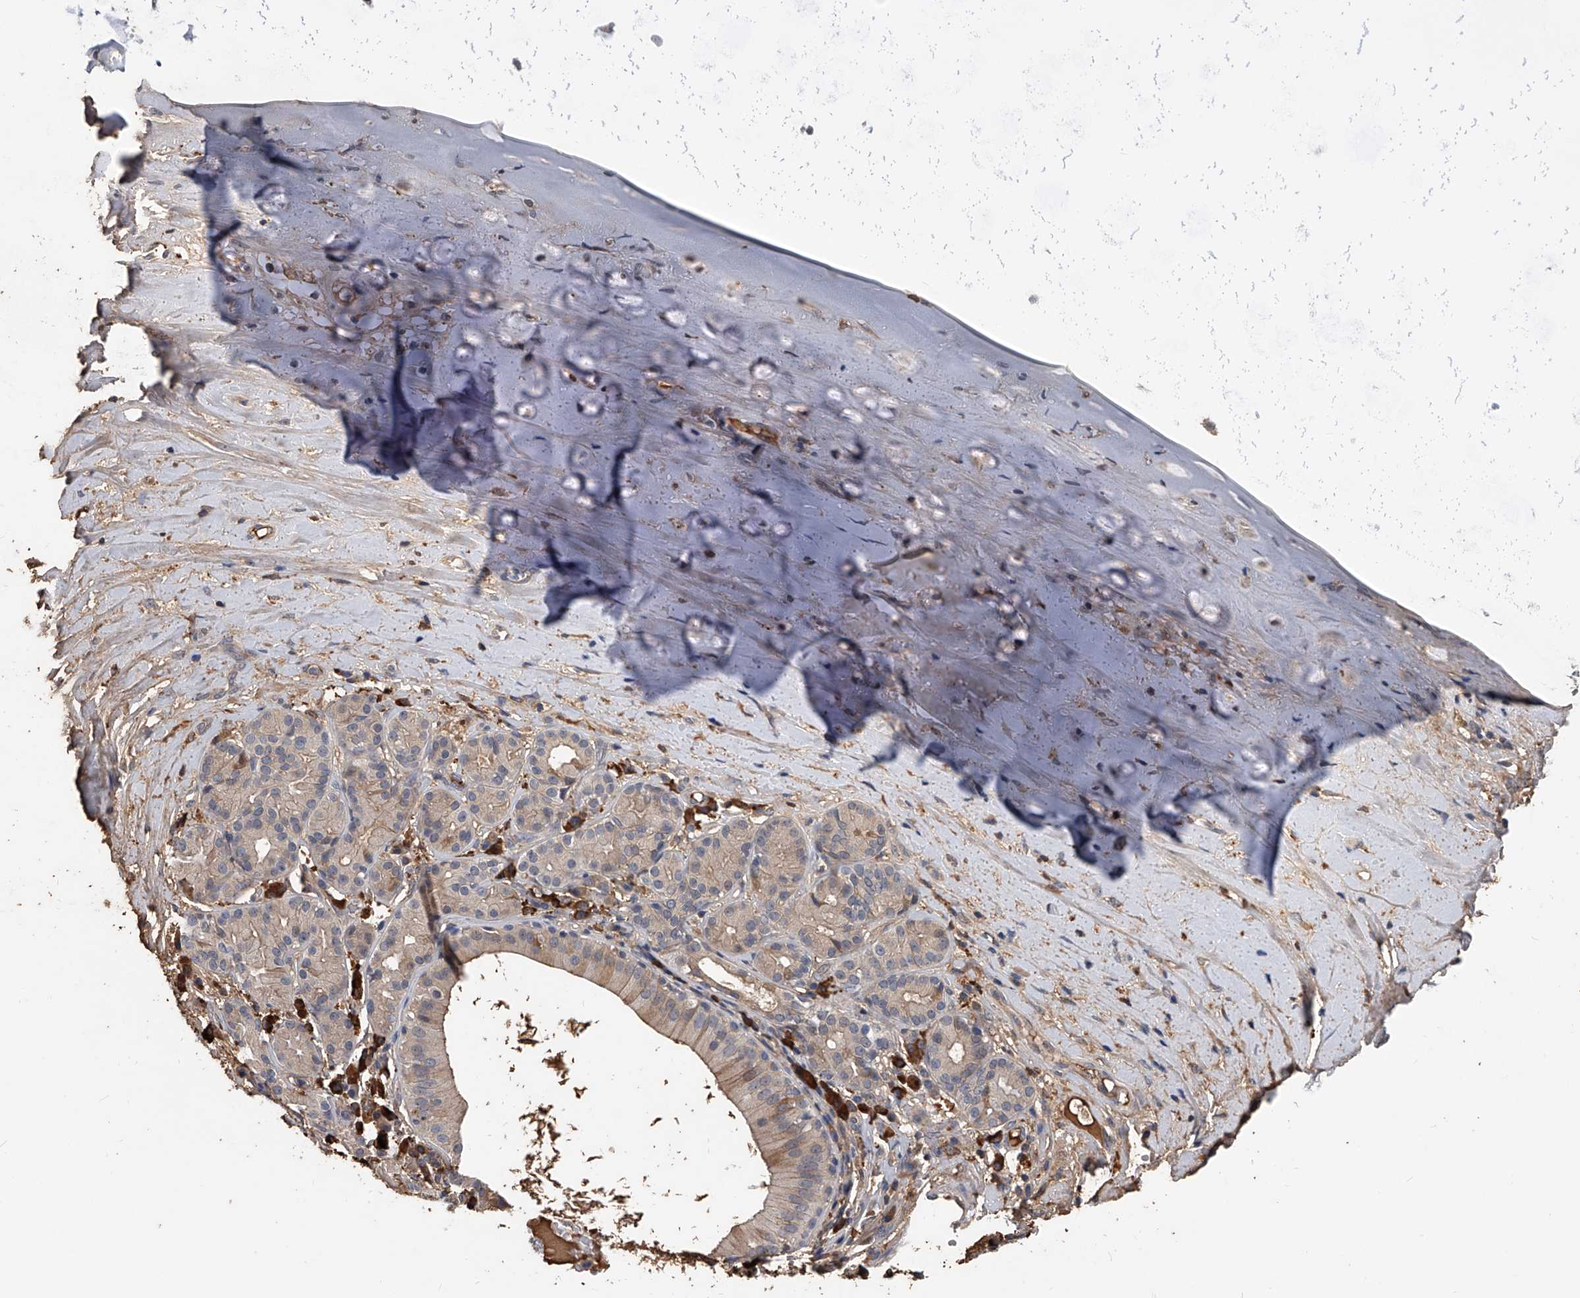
{"staining": {"intensity": "moderate", "quantity": "25%-75%", "location": "cytoplasmic/membranous"}, "tissue": "adipose tissue", "cell_type": "Adipocytes", "image_type": "normal", "snomed": [{"axis": "morphology", "description": "Normal tissue, NOS"}, {"axis": "morphology", "description": "Basal cell carcinoma"}, {"axis": "topography", "description": "Cartilage tissue"}, {"axis": "topography", "description": "Nasopharynx"}, {"axis": "topography", "description": "Oral tissue"}], "caption": "IHC of normal adipose tissue displays medium levels of moderate cytoplasmic/membranous staining in about 25%-75% of adipocytes. Immunohistochemistry (ihc) stains the protein in brown and the nuclei are stained blue.", "gene": "ZNF25", "patient": {"sex": "female", "age": 77}}